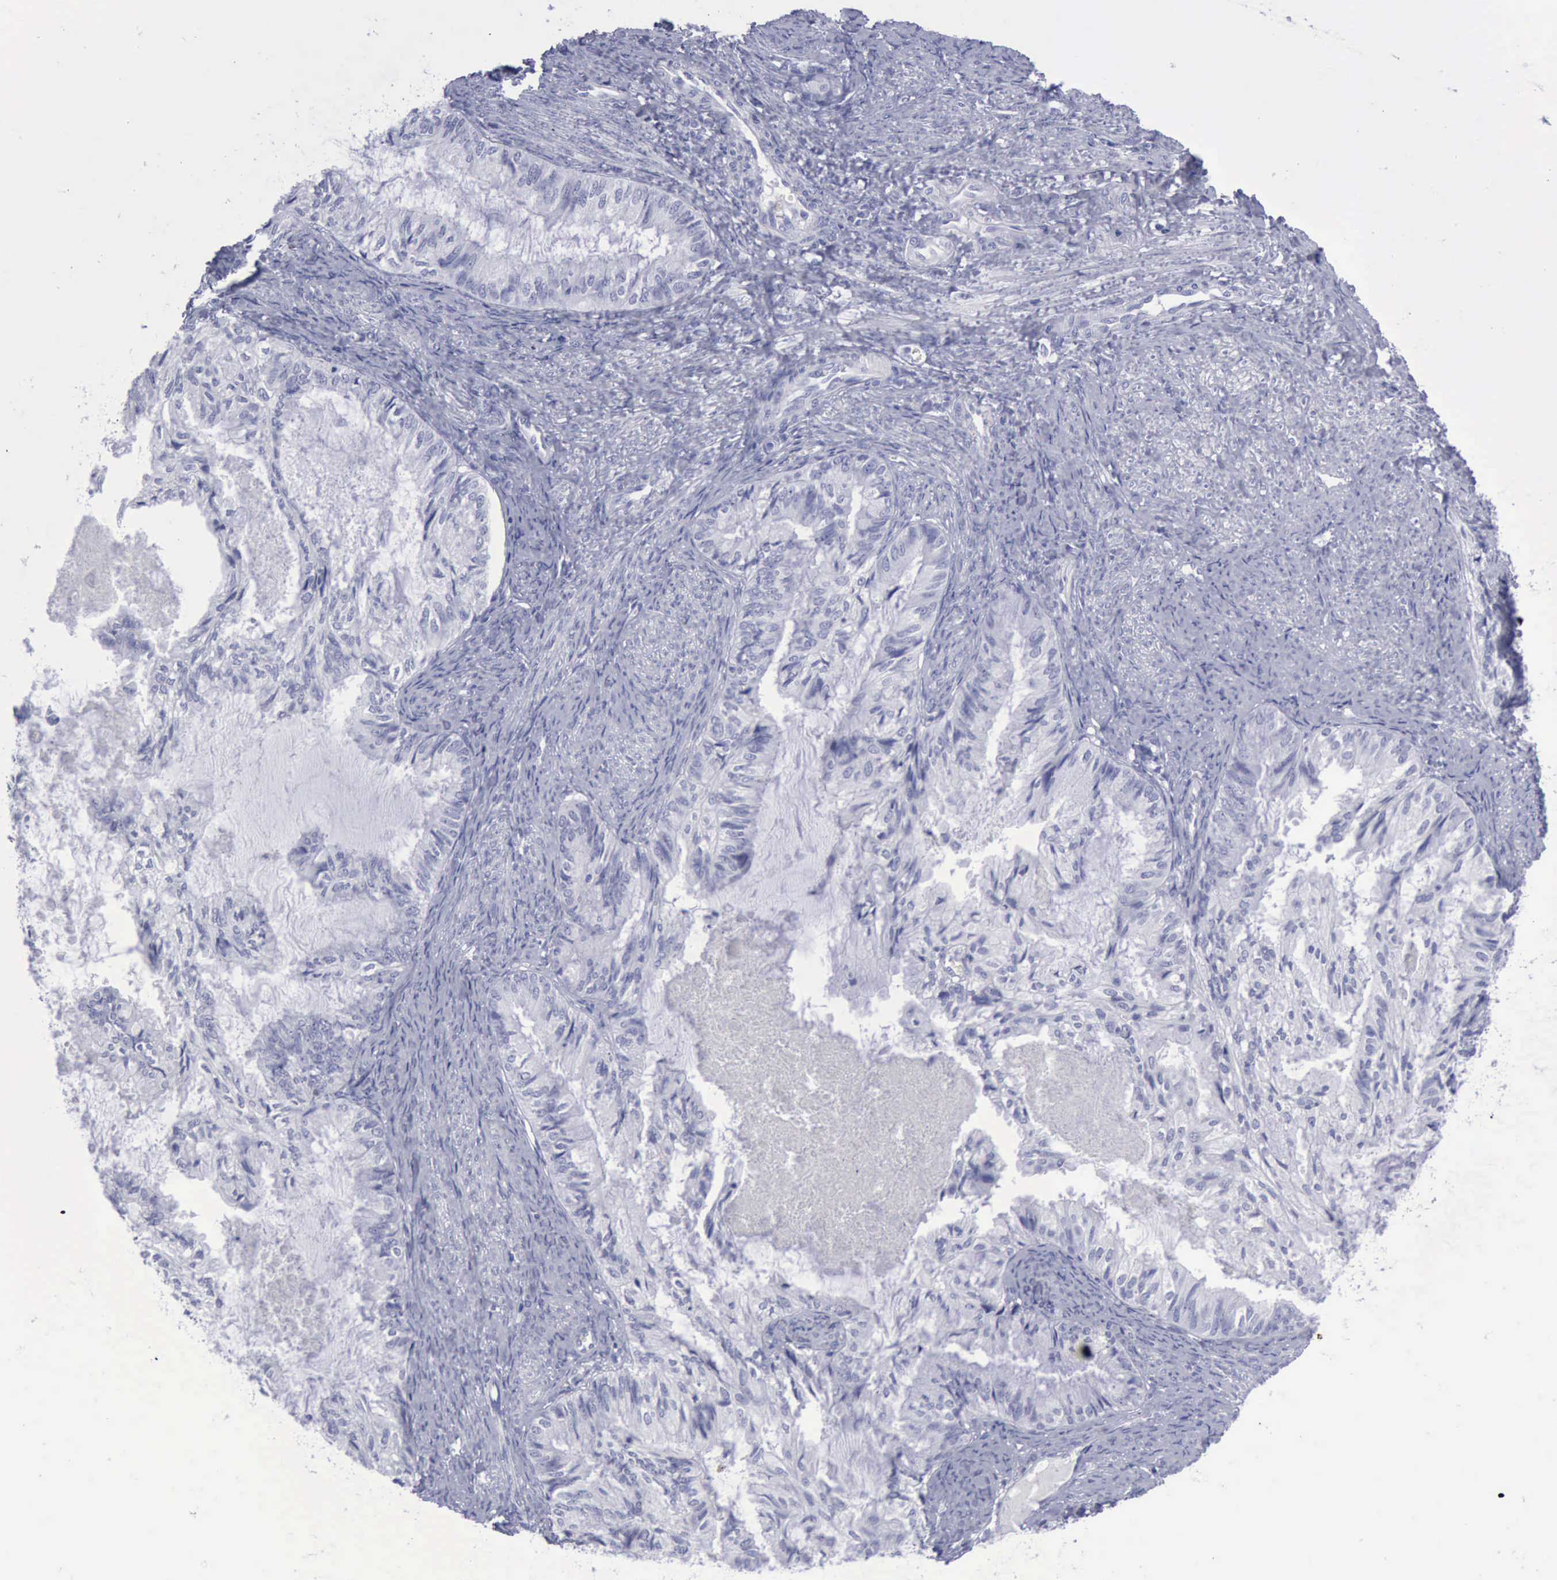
{"staining": {"intensity": "negative", "quantity": "none", "location": "none"}, "tissue": "endometrial cancer", "cell_type": "Tumor cells", "image_type": "cancer", "snomed": [{"axis": "morphology", "description": "Adenocarcinoma, NOS"}, {"axis": "topography", "description": "Endometrium"}], "caption": "Adenocarcinoma (endometrial) was stained to show a protein in brown. There is no significant staining in tumor cells. (DAB immunohistochemistry visualized using brightfield microscopy, high magnification).", "gene": "KRT13", "patient": {"sex": "female", "age": 86}}